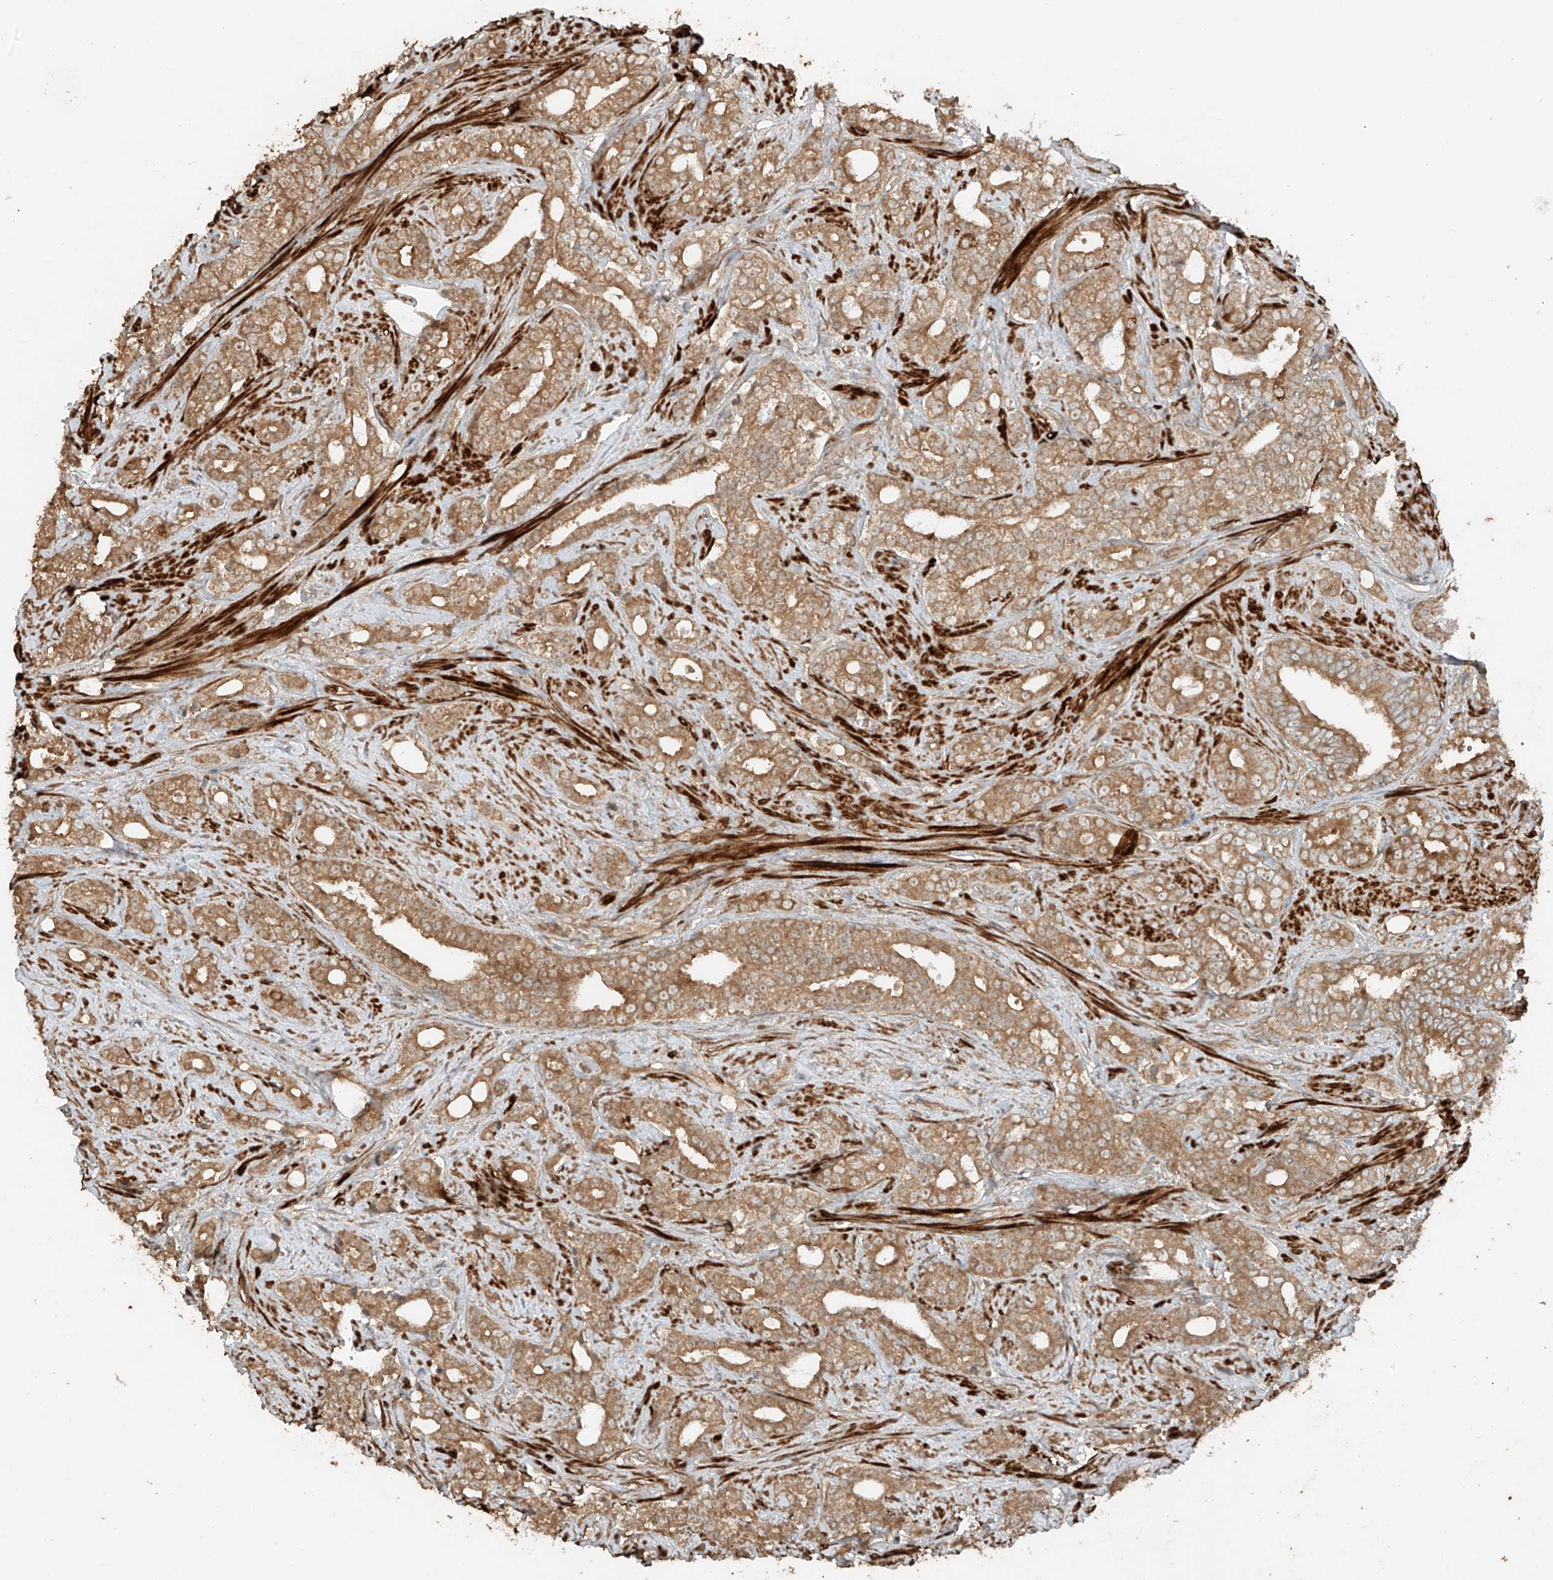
{"staining": {"intensity": "moderate", "quantity": ">75%", "location": "cytoplasmic/membranous"}, "tissue": "prostate cancer", "cell_type": "Tumor cells", "image_type": "cancer", "snomed": [{"axis": "morphology", "description": "Adenocarcinoma, High grade"}, {"axis": "topography", "description": "Prostate and seminal vesicle, NOS"}], "caption": "Human prostate high-grade adenocarcinoma stained with a protein marker reveals moderate staining in tumor cells.", "gene": "ANKZF1", "patient": {"sex": "male", "age": 67}}